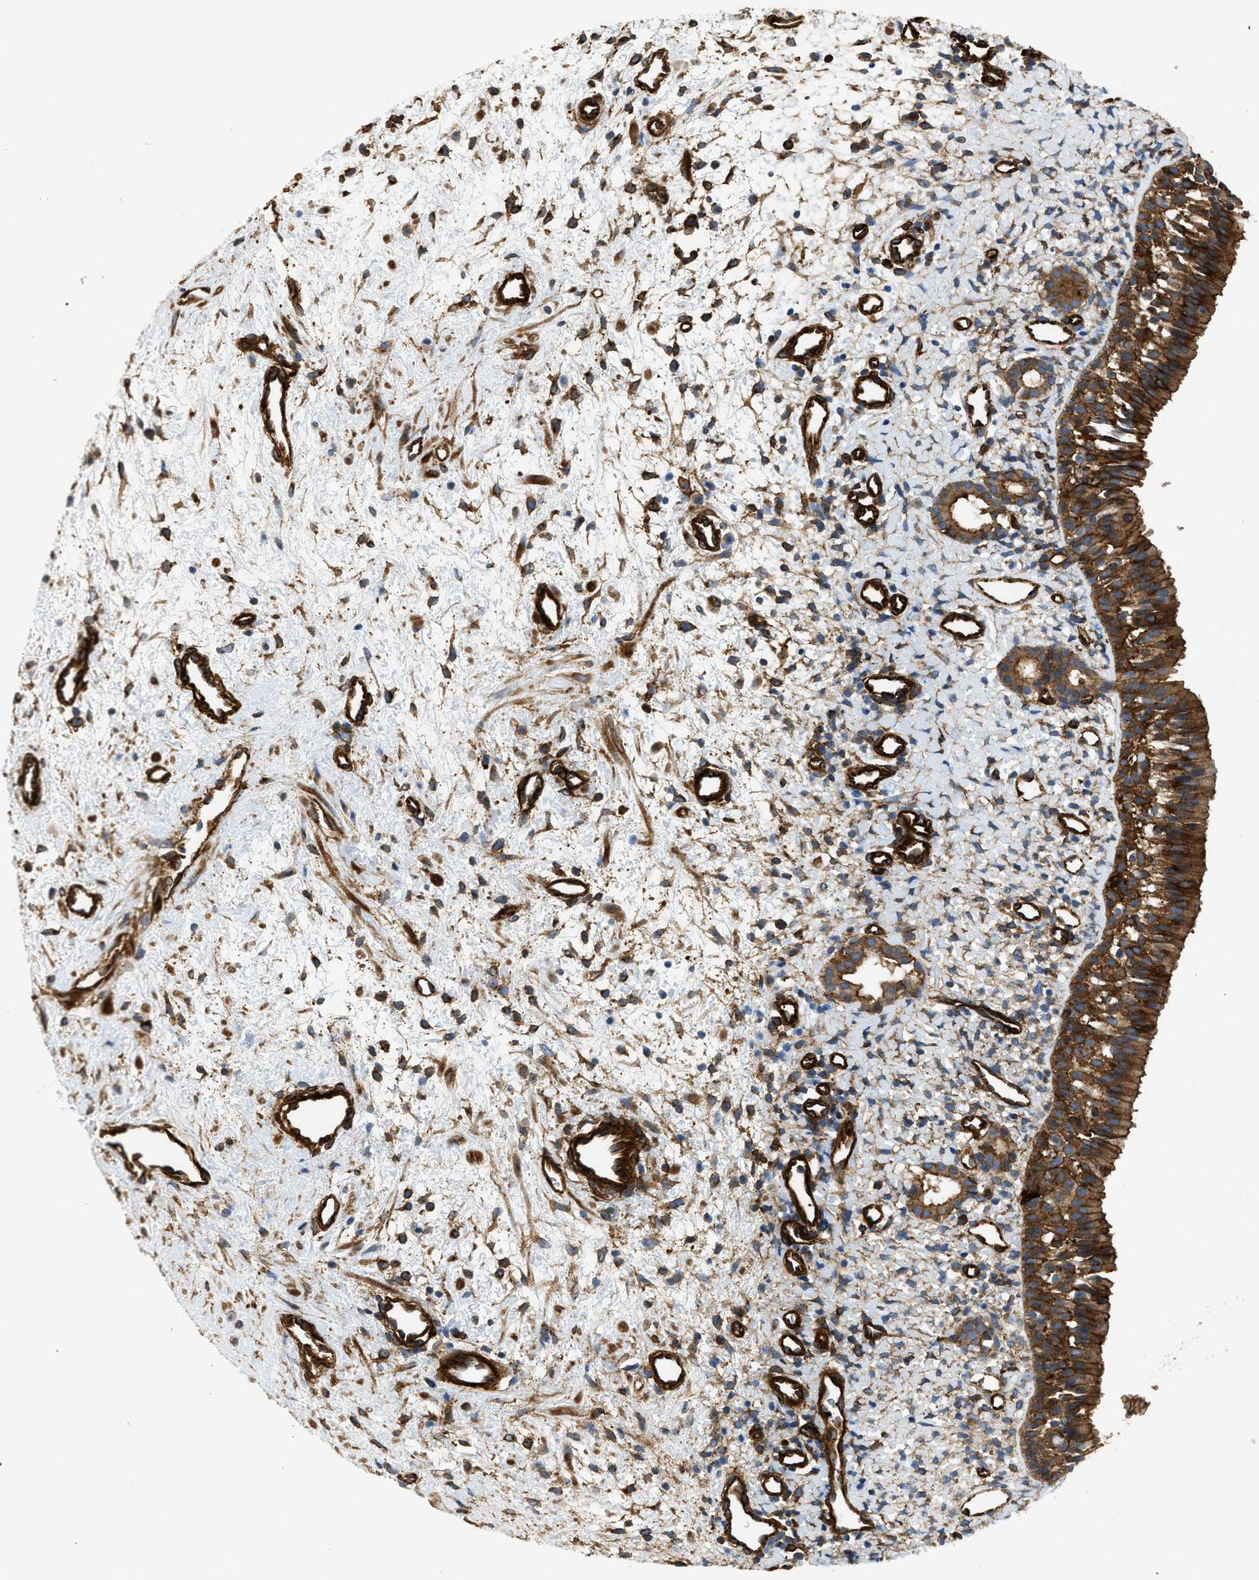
{"staining": {"intensity": "strong", "quantity": ">75%", "location": "cytoplasmic/membranous"}, "tissue": "nasopharynx", "cell_type": "Respiratory epithelial cells", "image_type": "normal", "snomed": [{"axis": "morphology", "description": "Normal tissue, NOS"}, {"axis": "morphology", "description": "Inflammation, NOS"}, {"axis": "topography", "description": "Nasopharynx"}], "caption": "The photomicrograph displays staining of unremarkable nasopharynx, revealing strong cytoplasmic/membranous protein staining (brown color) within respiratory epithelial cells. (brown staining indicates protein expression, while blue staining denotes nuclei).", "gene": "HIP1", "patient": {"sex": "female", "age": 55}}